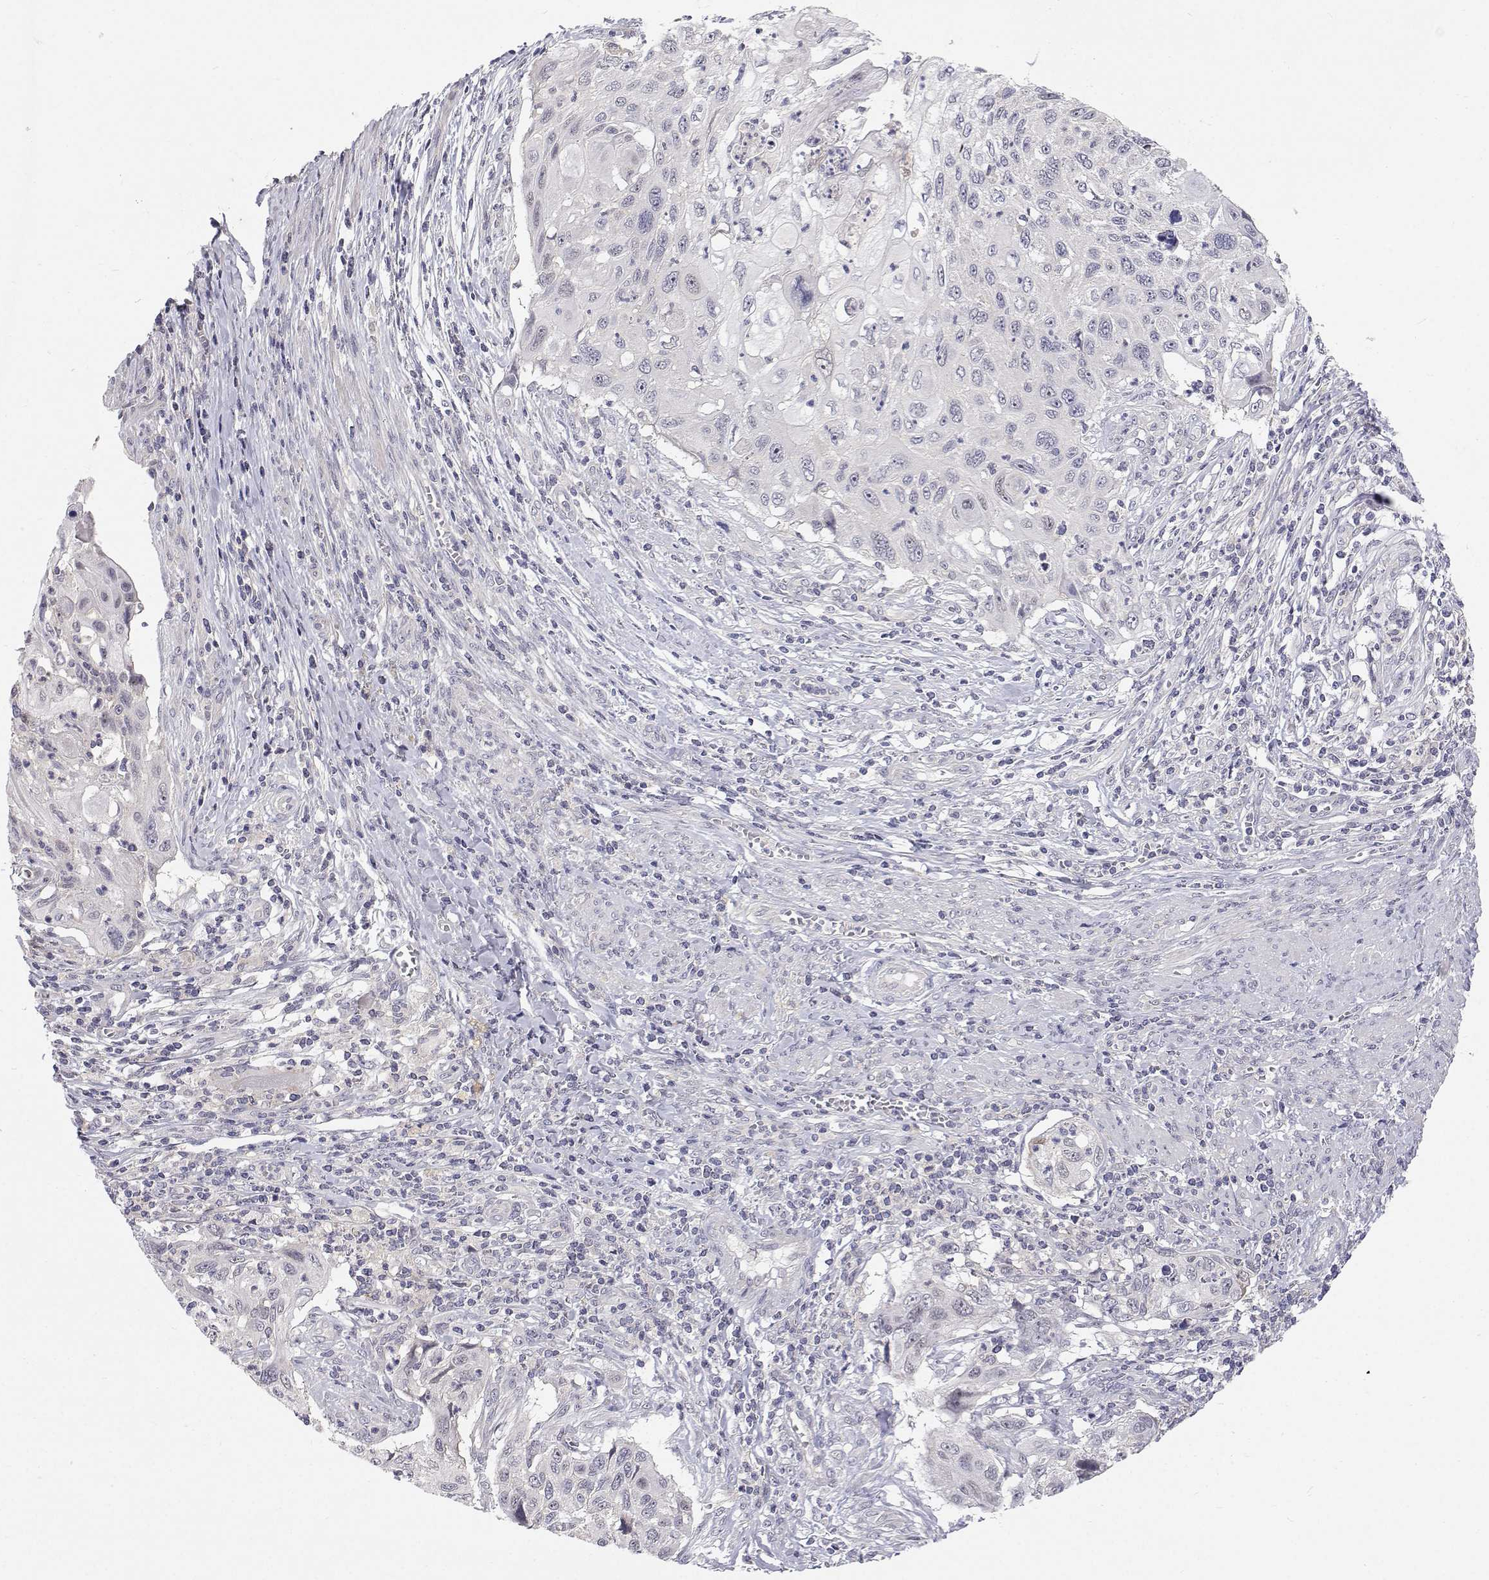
{"staining": {"intensity": "negative", "quantity": "none", "location": "none"}, "tissue": "cervical cancer", "cell_type": "Tumor cells", "image_type": "cancer", "snomed": [{"axis": "morphology", "description": "Squamous cell carcinoma, NOS"}, {"axis": "topography", "description": "Cervix"}], "caption": "Immunohistochemistry micrograph of neoplastic tissue: squamous cell carcinoma (cervical) stained with DAB exhibits no significant protein staining in tumor cells.", "gene": "MYPN", "patient": {"sex": "female", "age": 70}}